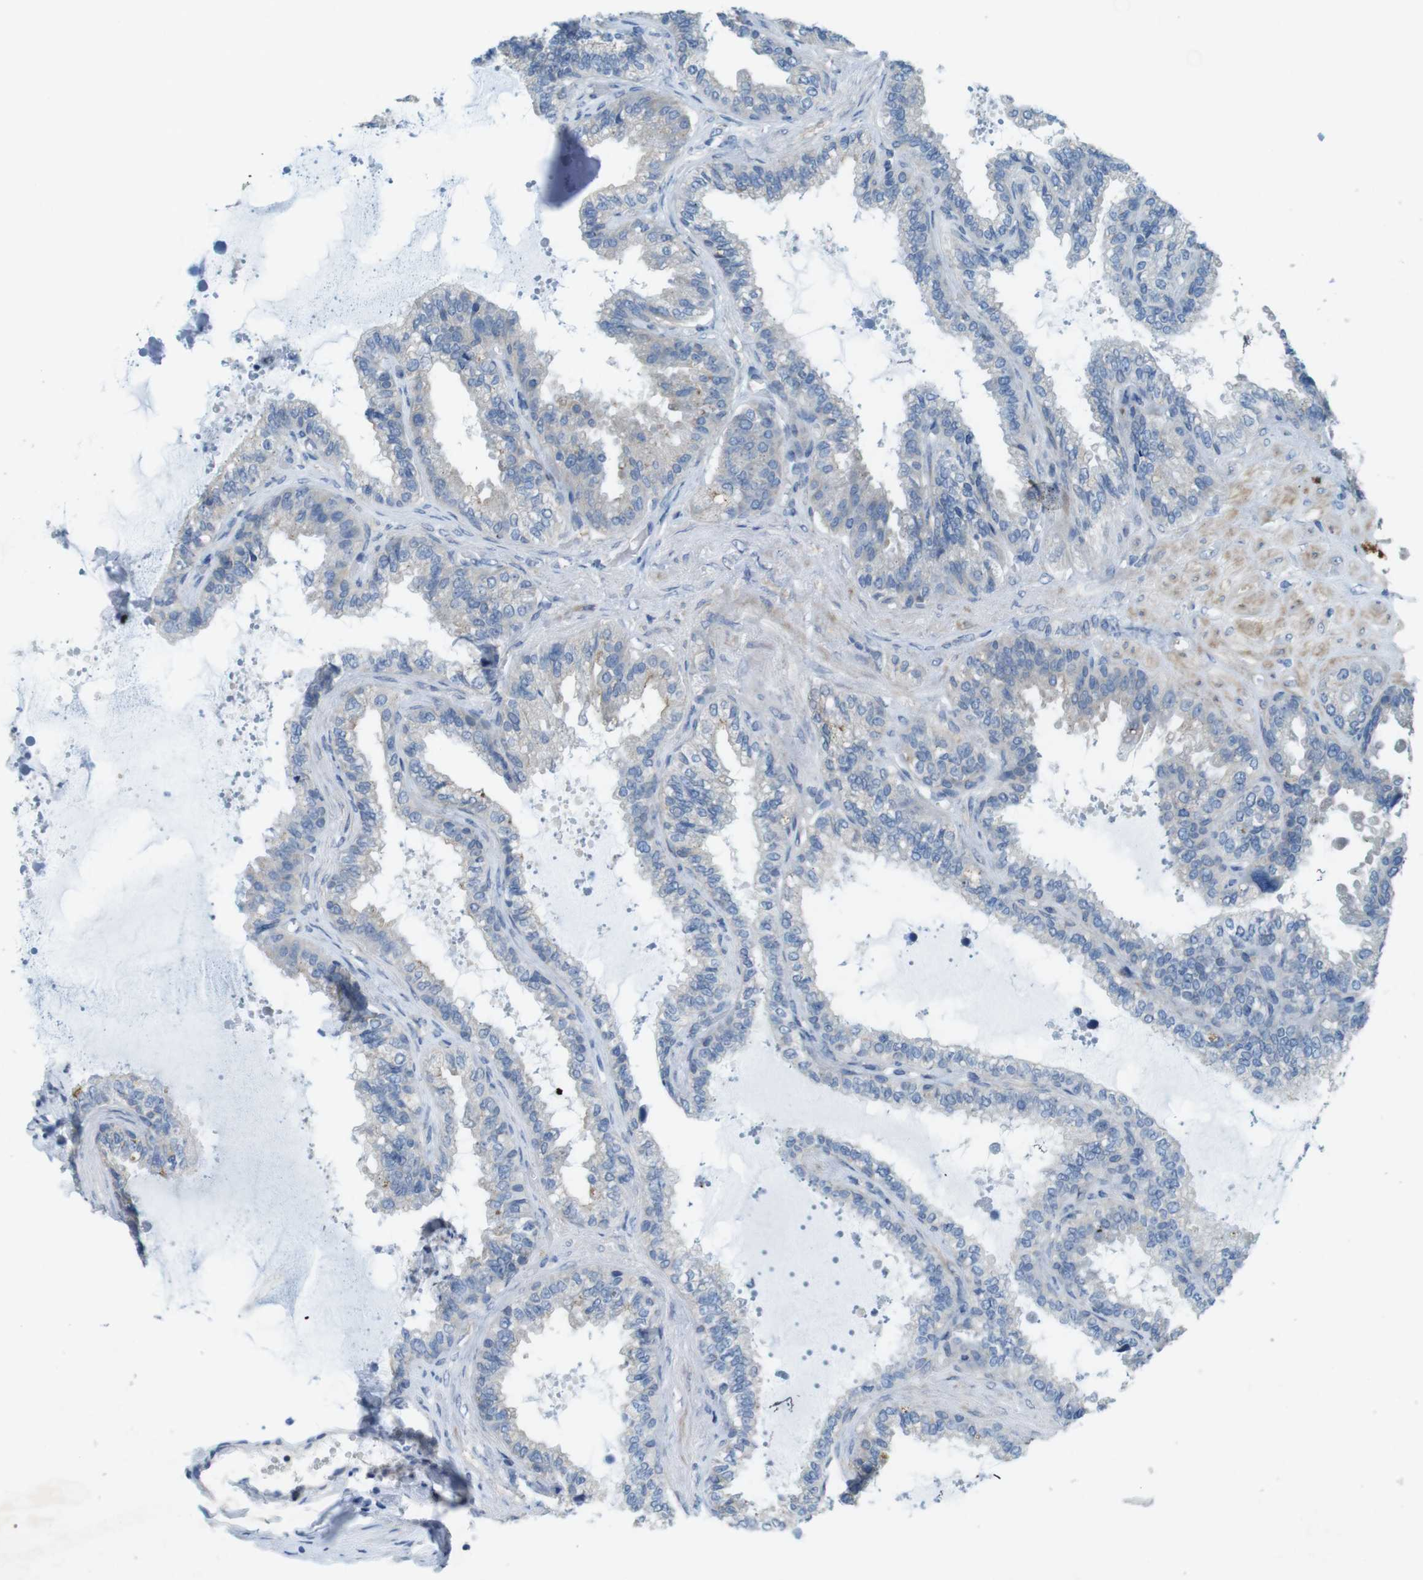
{"staining": {"intensity": "negative", "quantity": "none", "location": "none"}, "tissue": "seminal vesicle", "cell_type": "Glandular cells", "image_type": "normal", "snomed": [{"axis": "morphology", "description": "Normal tissue, NOS"}, {"axis": "topography", "description": "Seminal veicle"}], "caption": "Protein analysis of unremarkable seminal vesicle exhibits no significant staining in glandular cells. (DAB (3,3'-diaminobenzidine) immunohistochemistry (IHC) with hematoxylin counter stain).", "gene": "TYW1", "patient": {"sex": "male", "age": 46}}